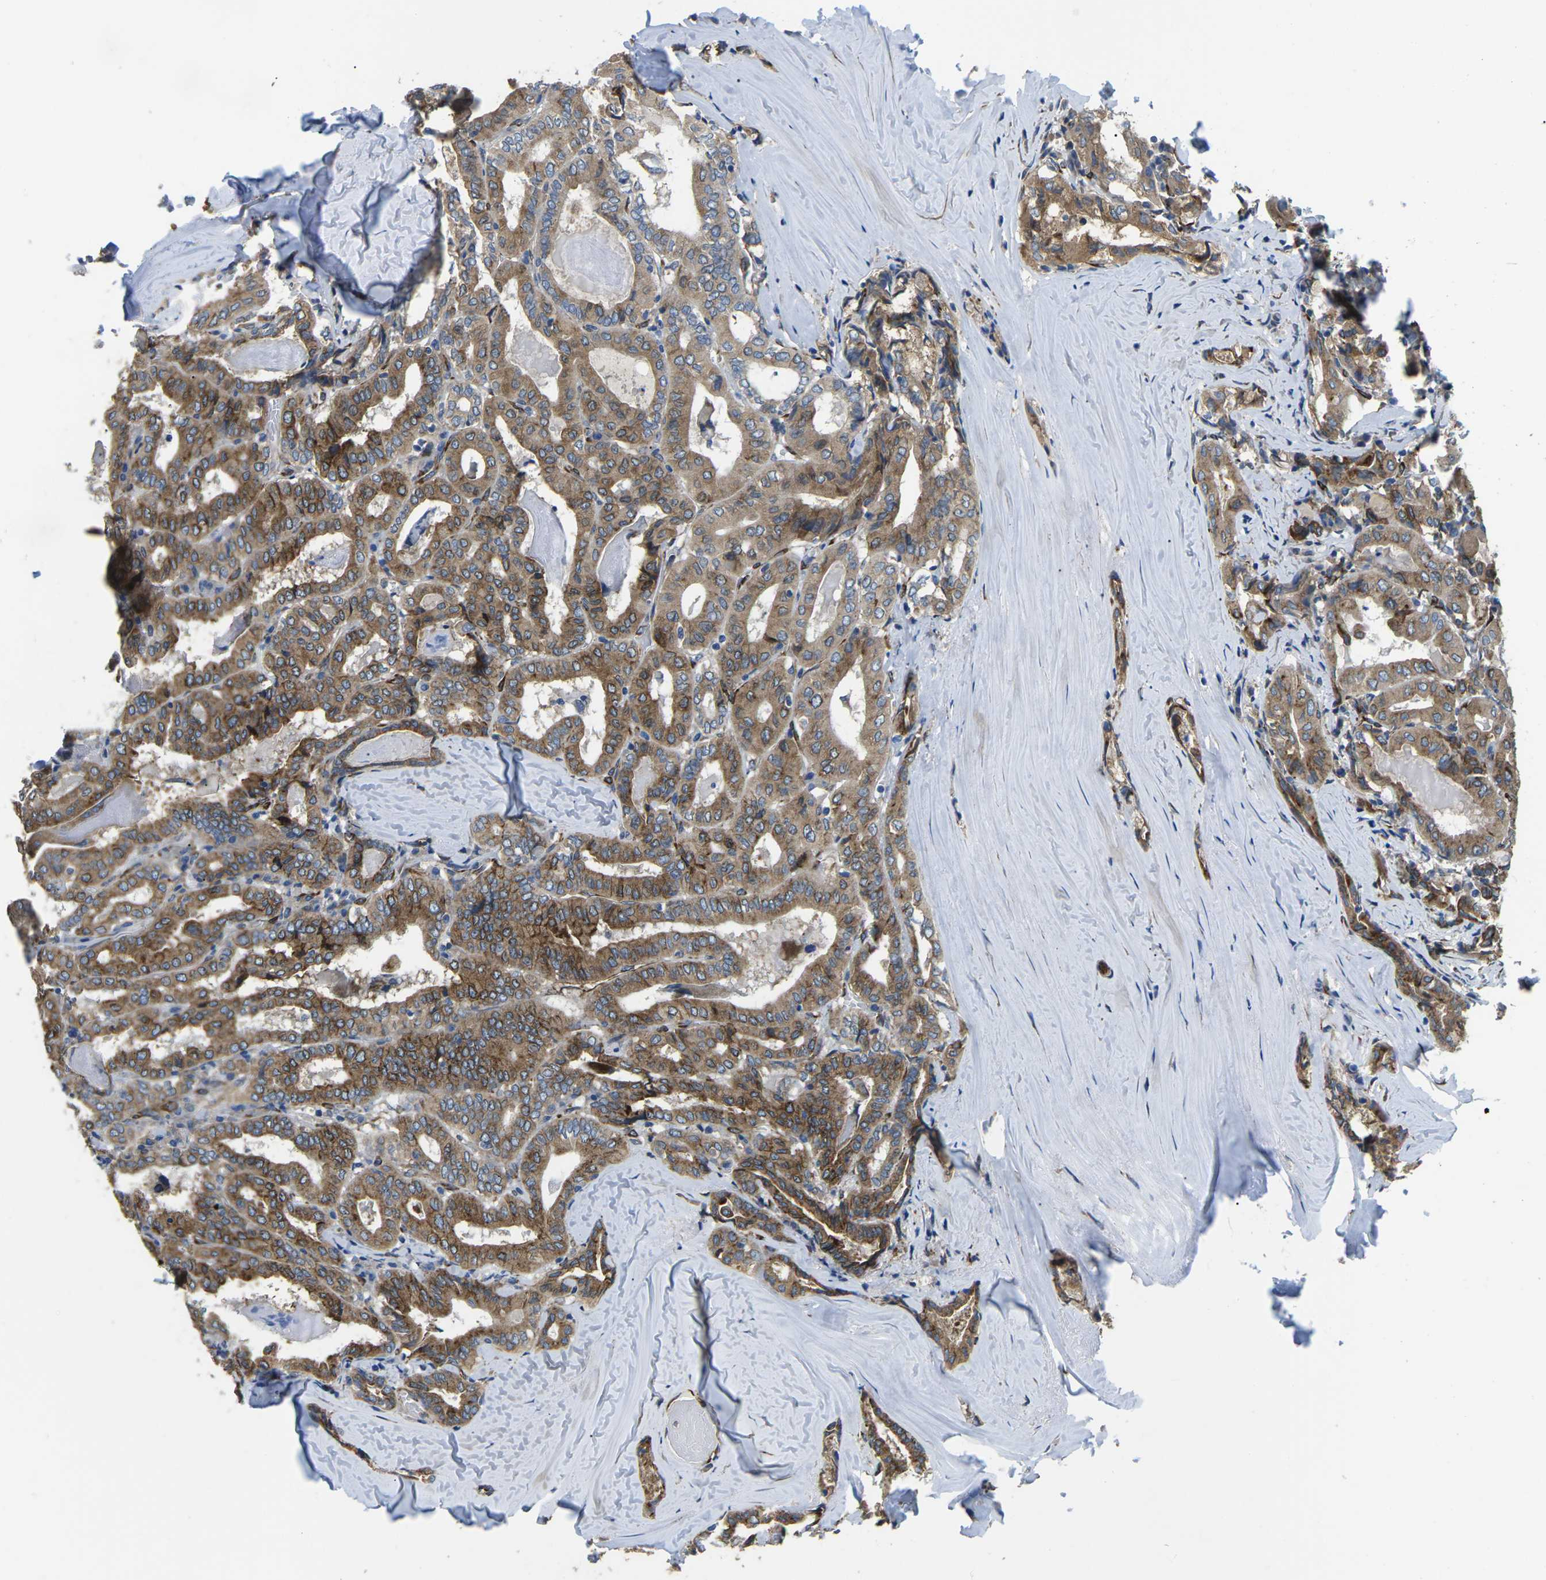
{"staining": {"intensity": "moderate", "quantity": ">75%", "location": "cytoplasmic/membranous"}, "tissue": "thyroid cancer", "cell_type": "Tumor cells", "image_type": "cancer", "snomed": [{"axis": "morphology", "description": "Papillary adenocarcinoma, NOS"}, {"axis": "topography", "description": "Thyroid gland"}], "caption": "Immunohistochemical staining of human thyroid cancer reveals medium levels of moderate cytoplasmic/membranous protein staining in about >75% of tumor cells.", "gene": "PDZD8", "patient": {"sex": "female", "age": 42}}